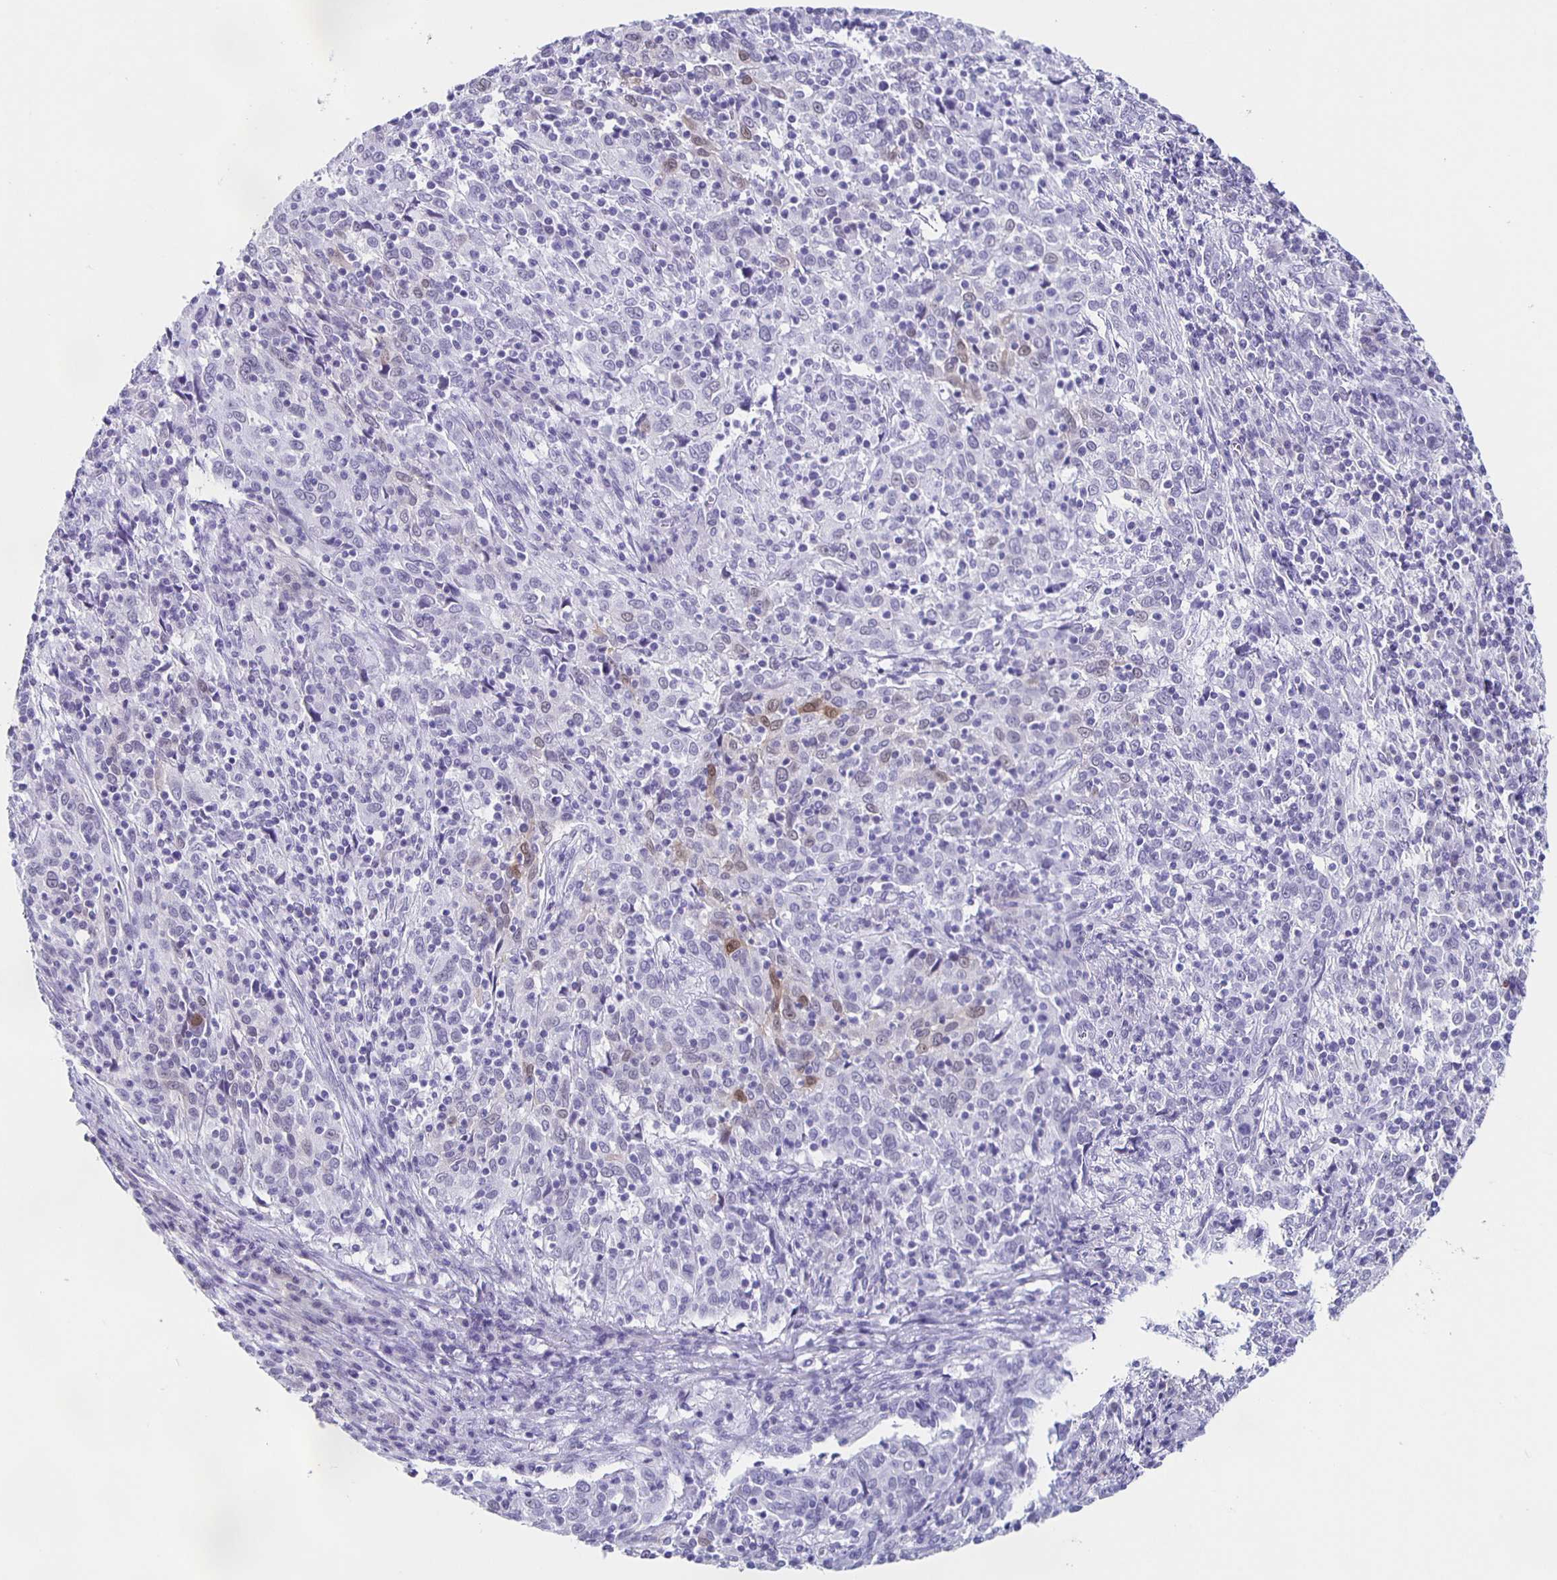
{"staining": {"intensity": "weak", "quantity": "<25%", "location": "nuclear"}, "tissue": "cervical cancer", "cell_type": "Tumor cells", "image_type": "cancer", "snomed": [{"axis": "morphology", "description": "Squamous cell carcinoma, NOS"}, {"axis": "topography", "description": "Cervix"}], "caption": "A photomicrograph of human cervical cancer (squamous cell carcinoma) is negative for staining in tumor cells.", "gene": "TPPP", "patient": {"sex": "female", "age": 46}}